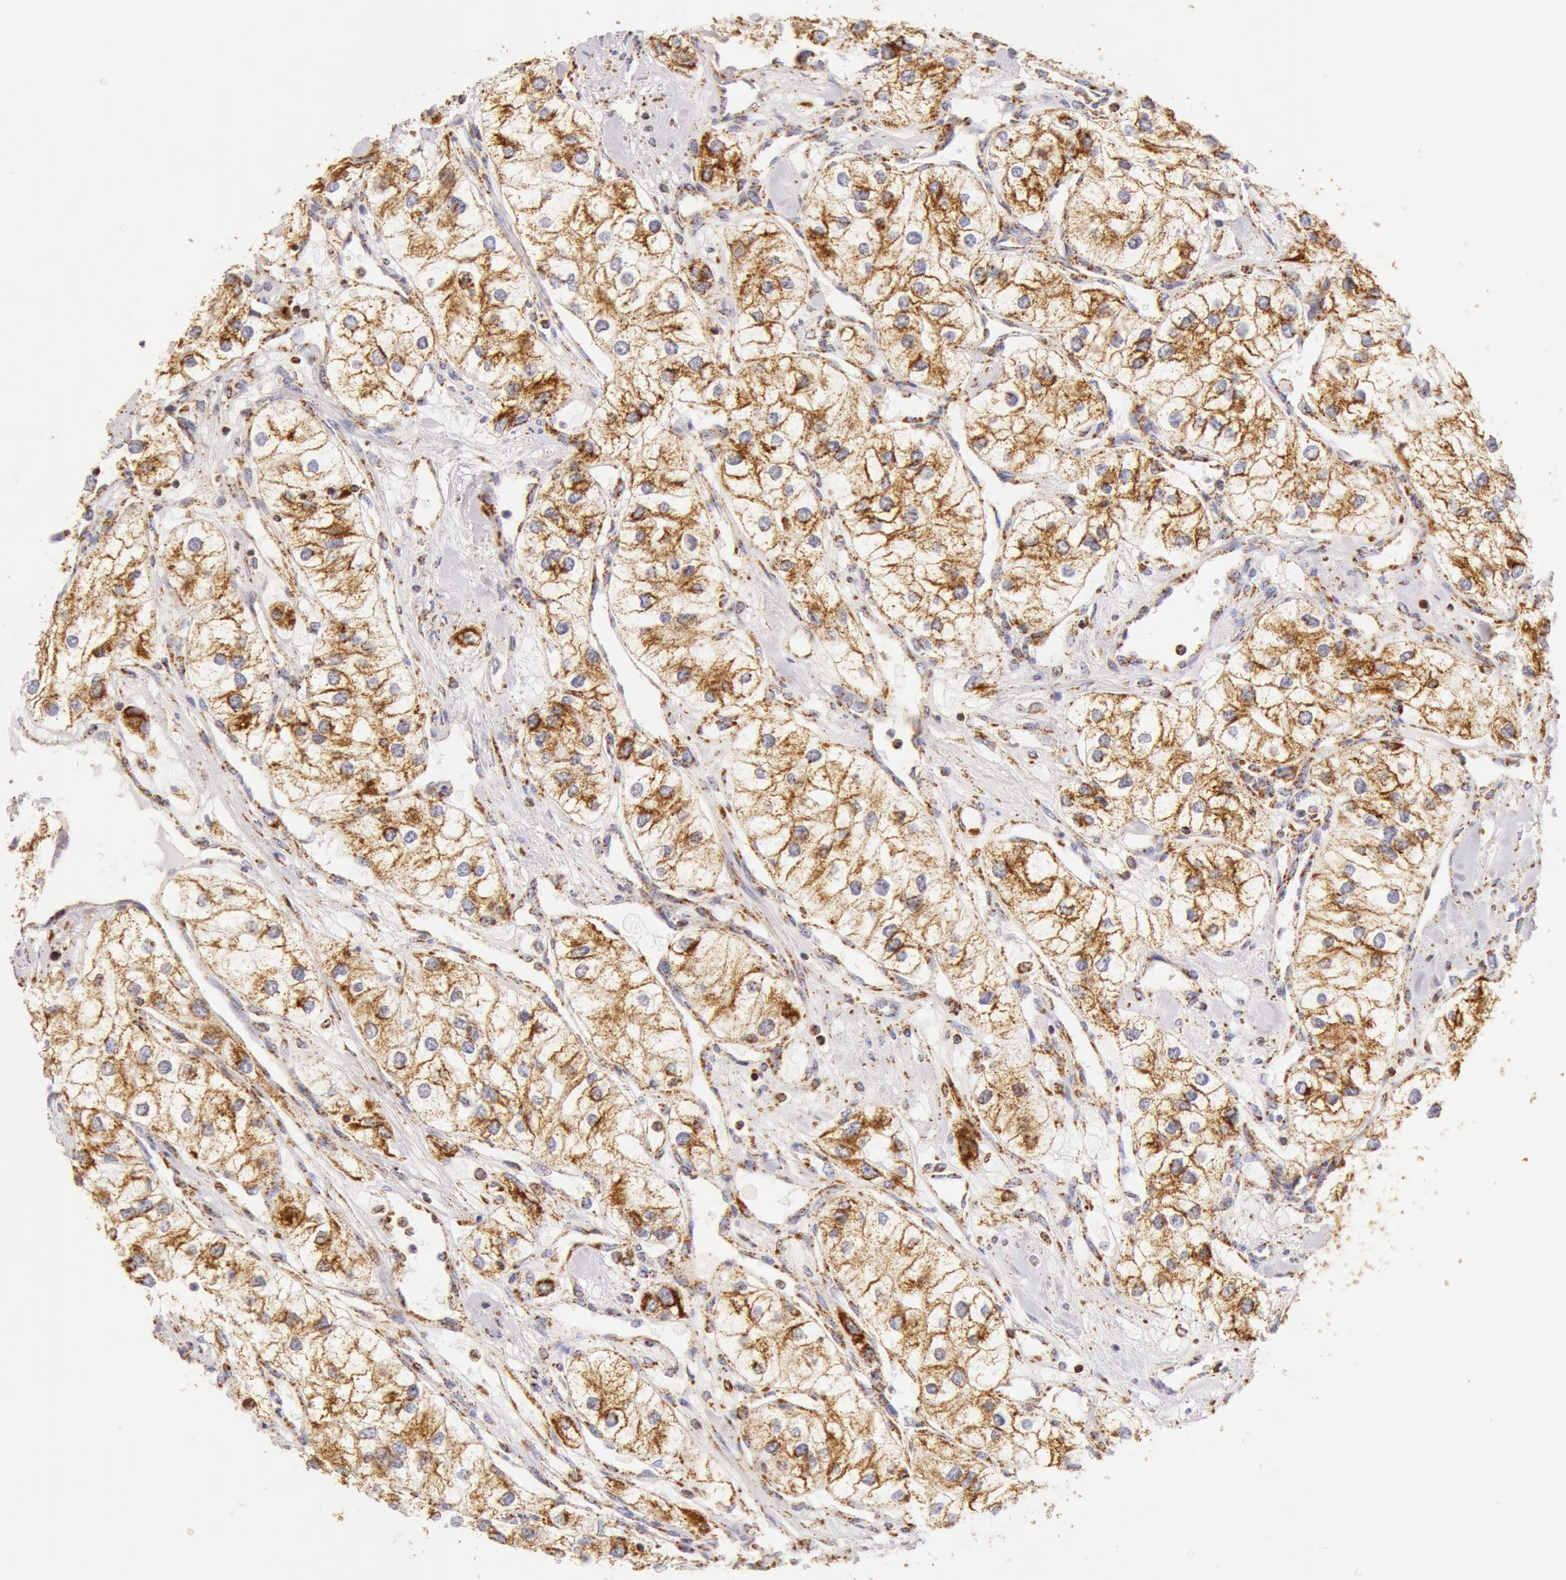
{"staining": {"intensity": "moderate", "quantity": ">75%", "location": "cytoplasmic/membranous"}, "tissue": "renal cancer", "cell_type": "Tumor cells", "image_type": "cancer", "snomed": [{"axis": "morphology", "description": "Adenocarcinoma, NOS"}, {"axis": "topography", "description": "Kidney"}], "caption": "Tumor cells display medium levels of moderate cytoplasmic/membranous staining in approximately >75% of cells in human adenocarcinoma (renal).", "gene": "ATP5F1B", "patient": {"sex": "male", "age": 57}}